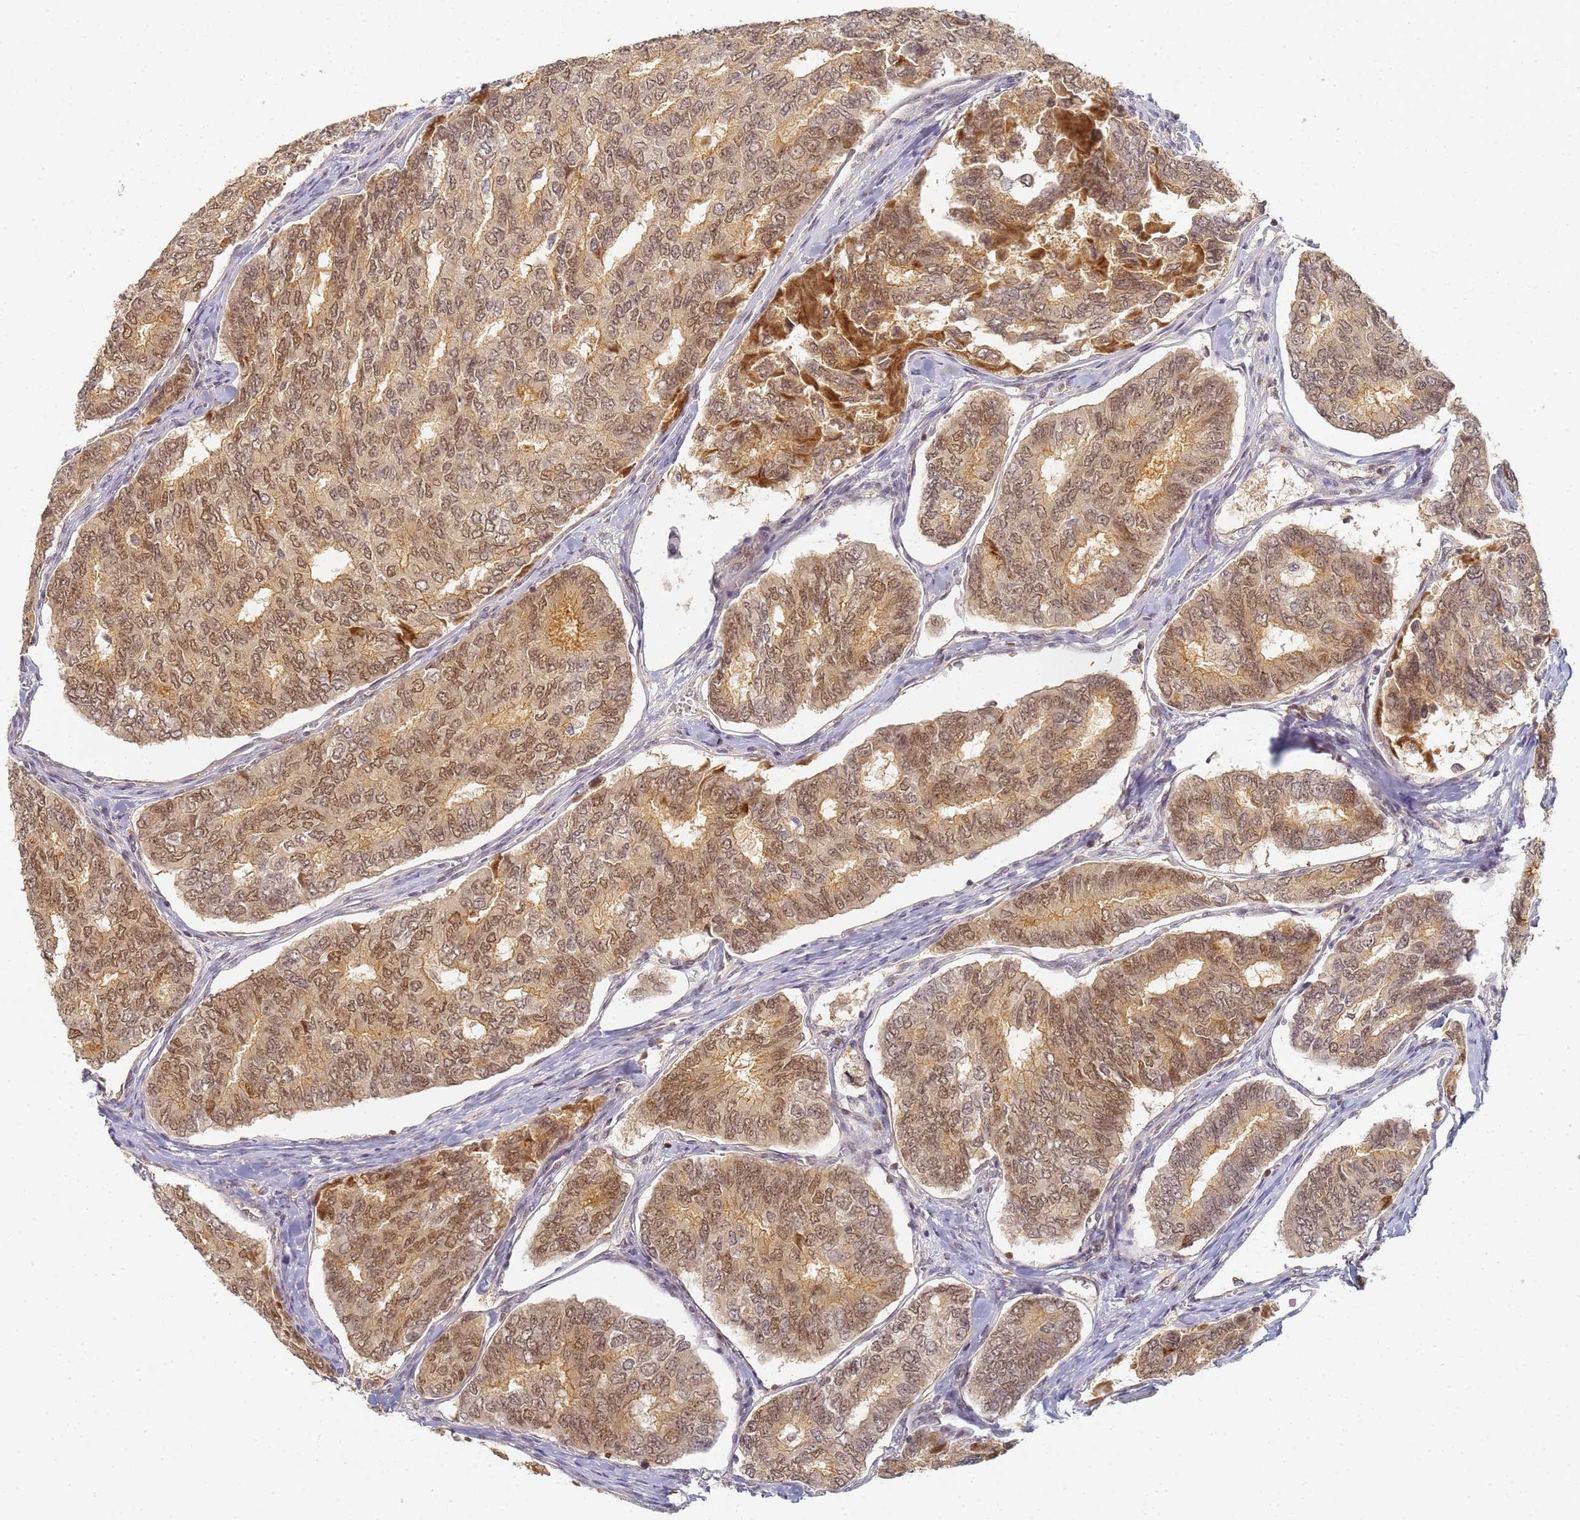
{"staining": {"intensity": "moderate", "quantity": ">75%", "location": "cytoplasmic/membranous,nuclear"}, "tissue": "thyroid cancer", "cell_type": "Tumor cells", "image_type": "cancer", "snomed": [{"axis": "morphology", "description": "Papillary adenocarcinoma, NOS"}, {"axis": "topography", "description": "Thyroid gland"}], "caption": "Human papillary adenocarcinoma (thyroid) stained with a protein marker exhibits moderate staining in tumor cells.", "gene": "HMCES", "patient": {"sex": "female", "age": 35}}